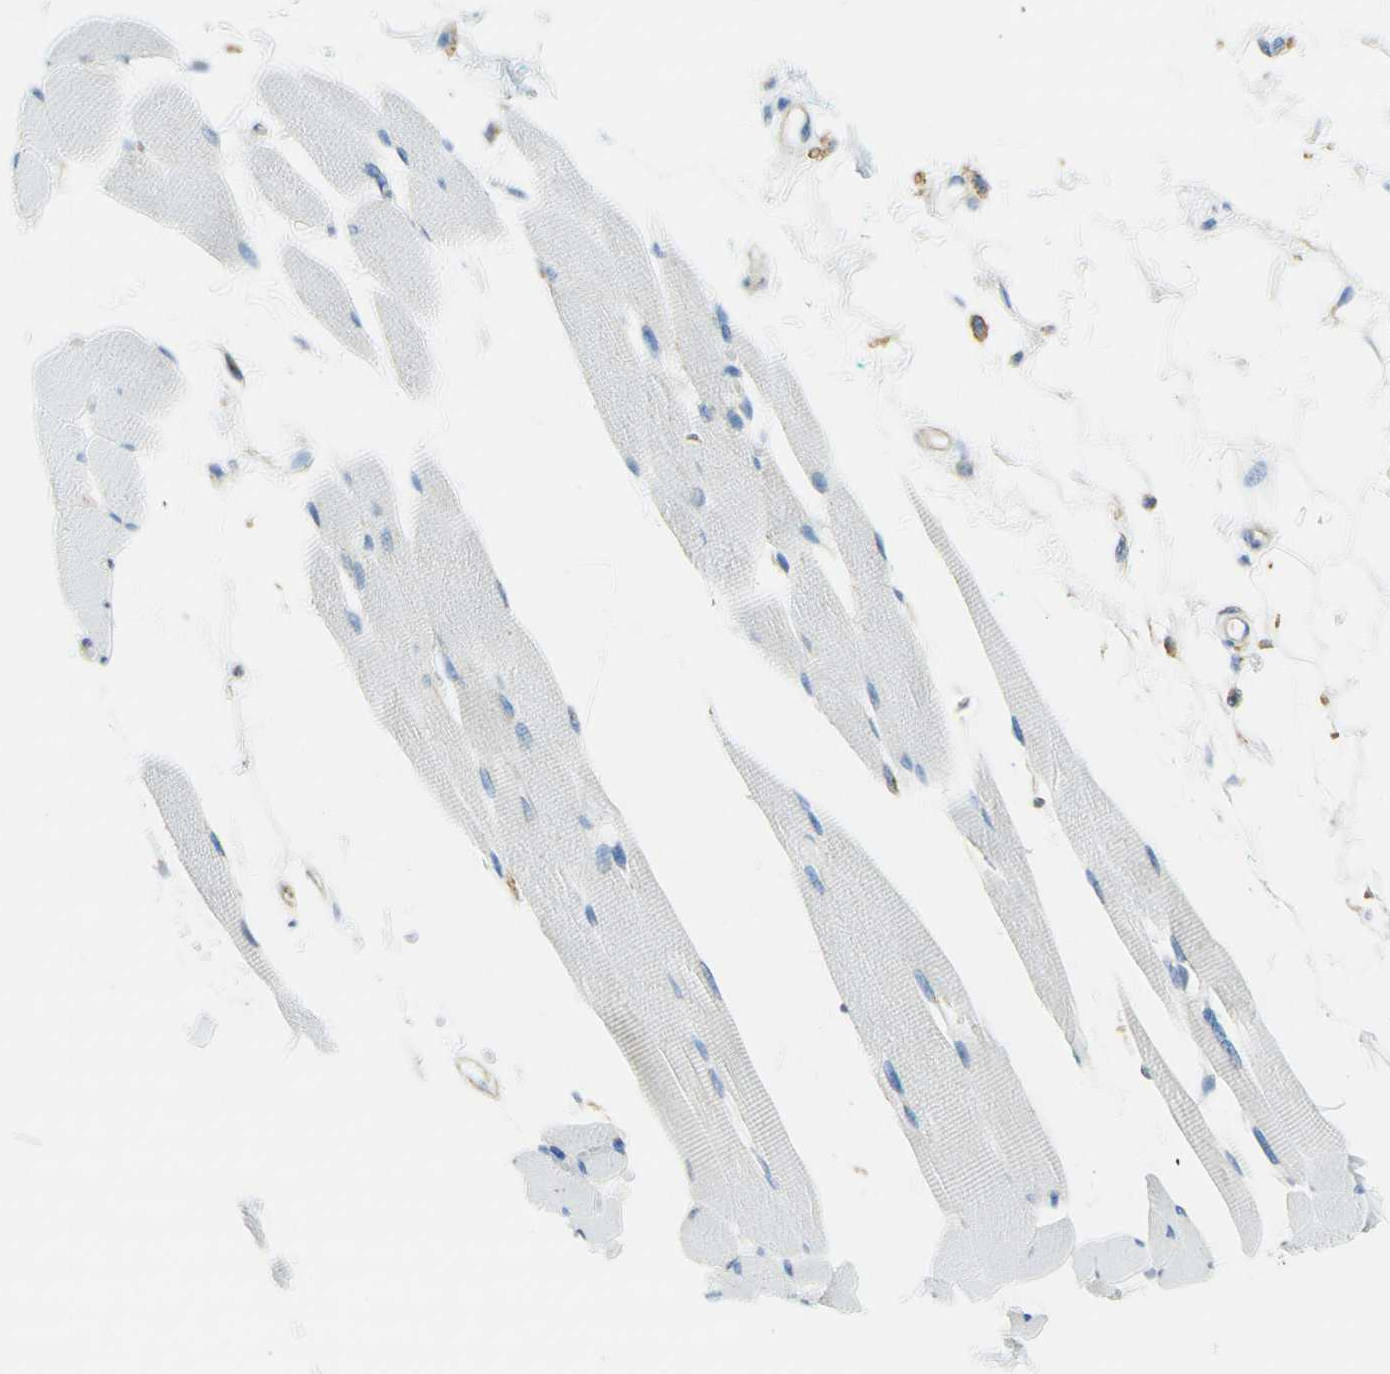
{"staining": {"intensity": "negative", "quantity": "none", "location": "none"}, "tissue": "skeletal muscle", "cell_type": "Myocytes", "image_type": "normal", "snomed": [{"axis": "morphology", "description": "Normal tissue, NOS"}, {"axis": "topography", "description": "Skeletal muscle"}, {"axis": "topography", "description": "Oral tissue"}, {"axis": "topography", "description": "Peripheral nerve tissue"}], "caption": "Immunohistochemistry of benign skeletal muscle shows no positivity in myocytes.", "gene": "CLTC", "patient": {"sex": "female", "age": 84}}